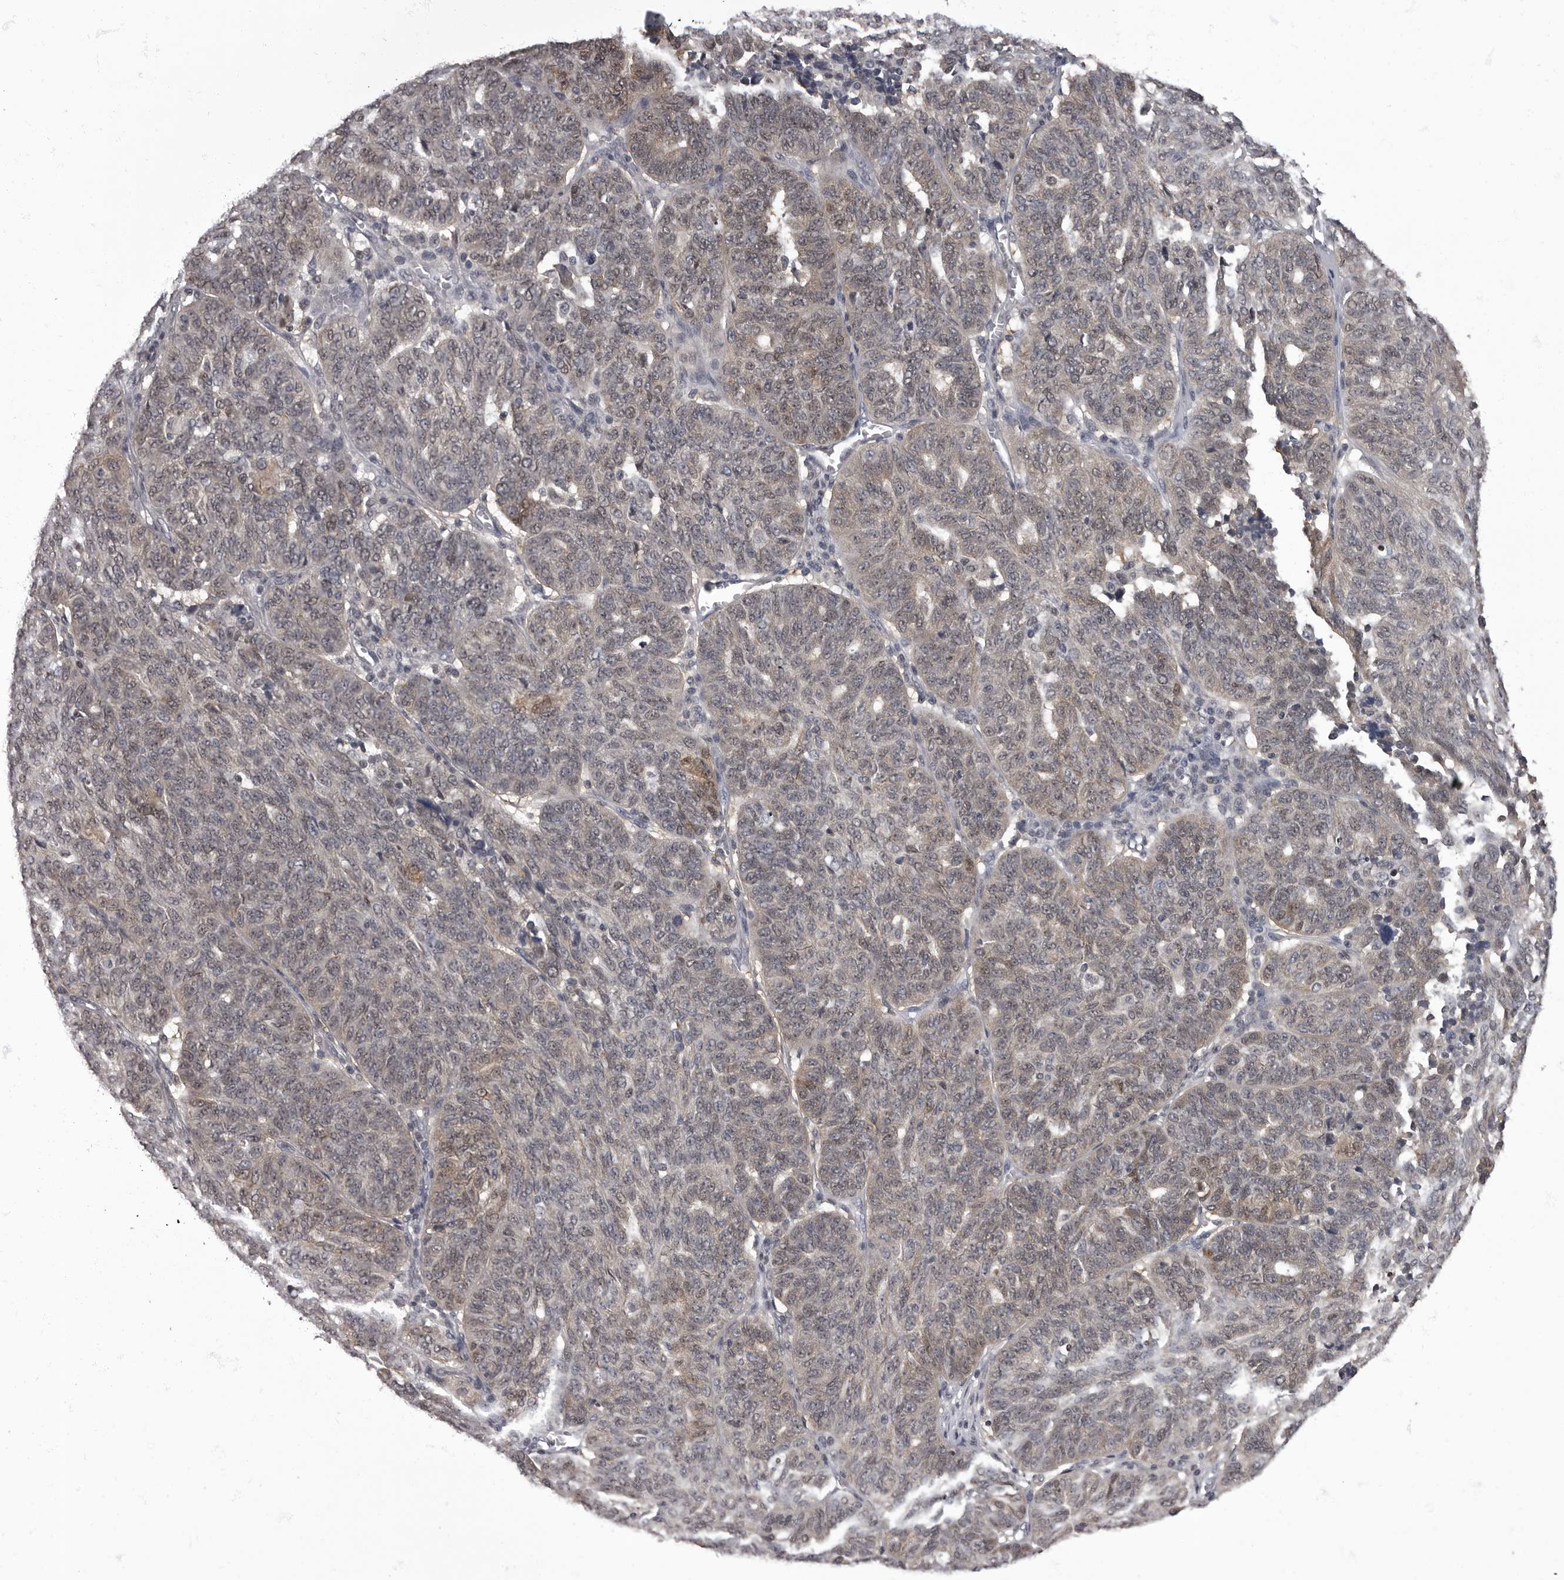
{"staining": {"intensity": "weak", "quantity": ">75%", "location": "cytoplasmic/membranous,nuclear"}, "tissue": "ovarian cancer", "cell_type": "Tumor cells", "image_type": "cancer", "snomed": [{"axis": "morphology", "description": "Cystadenocarcinoma, serous, NOS"}, {"axis": "topography", "description": "Ovary"}], "caption": "This is a photomicrograph of immunohistochemistry staining of ovarian serous cystadenocarcinoma, which shows weak positivity in the cytoplasmic/membranous and nuclear of tumor cells.", "gene": "C1orf50", "patient": {"sex": "female", "age": 59}}